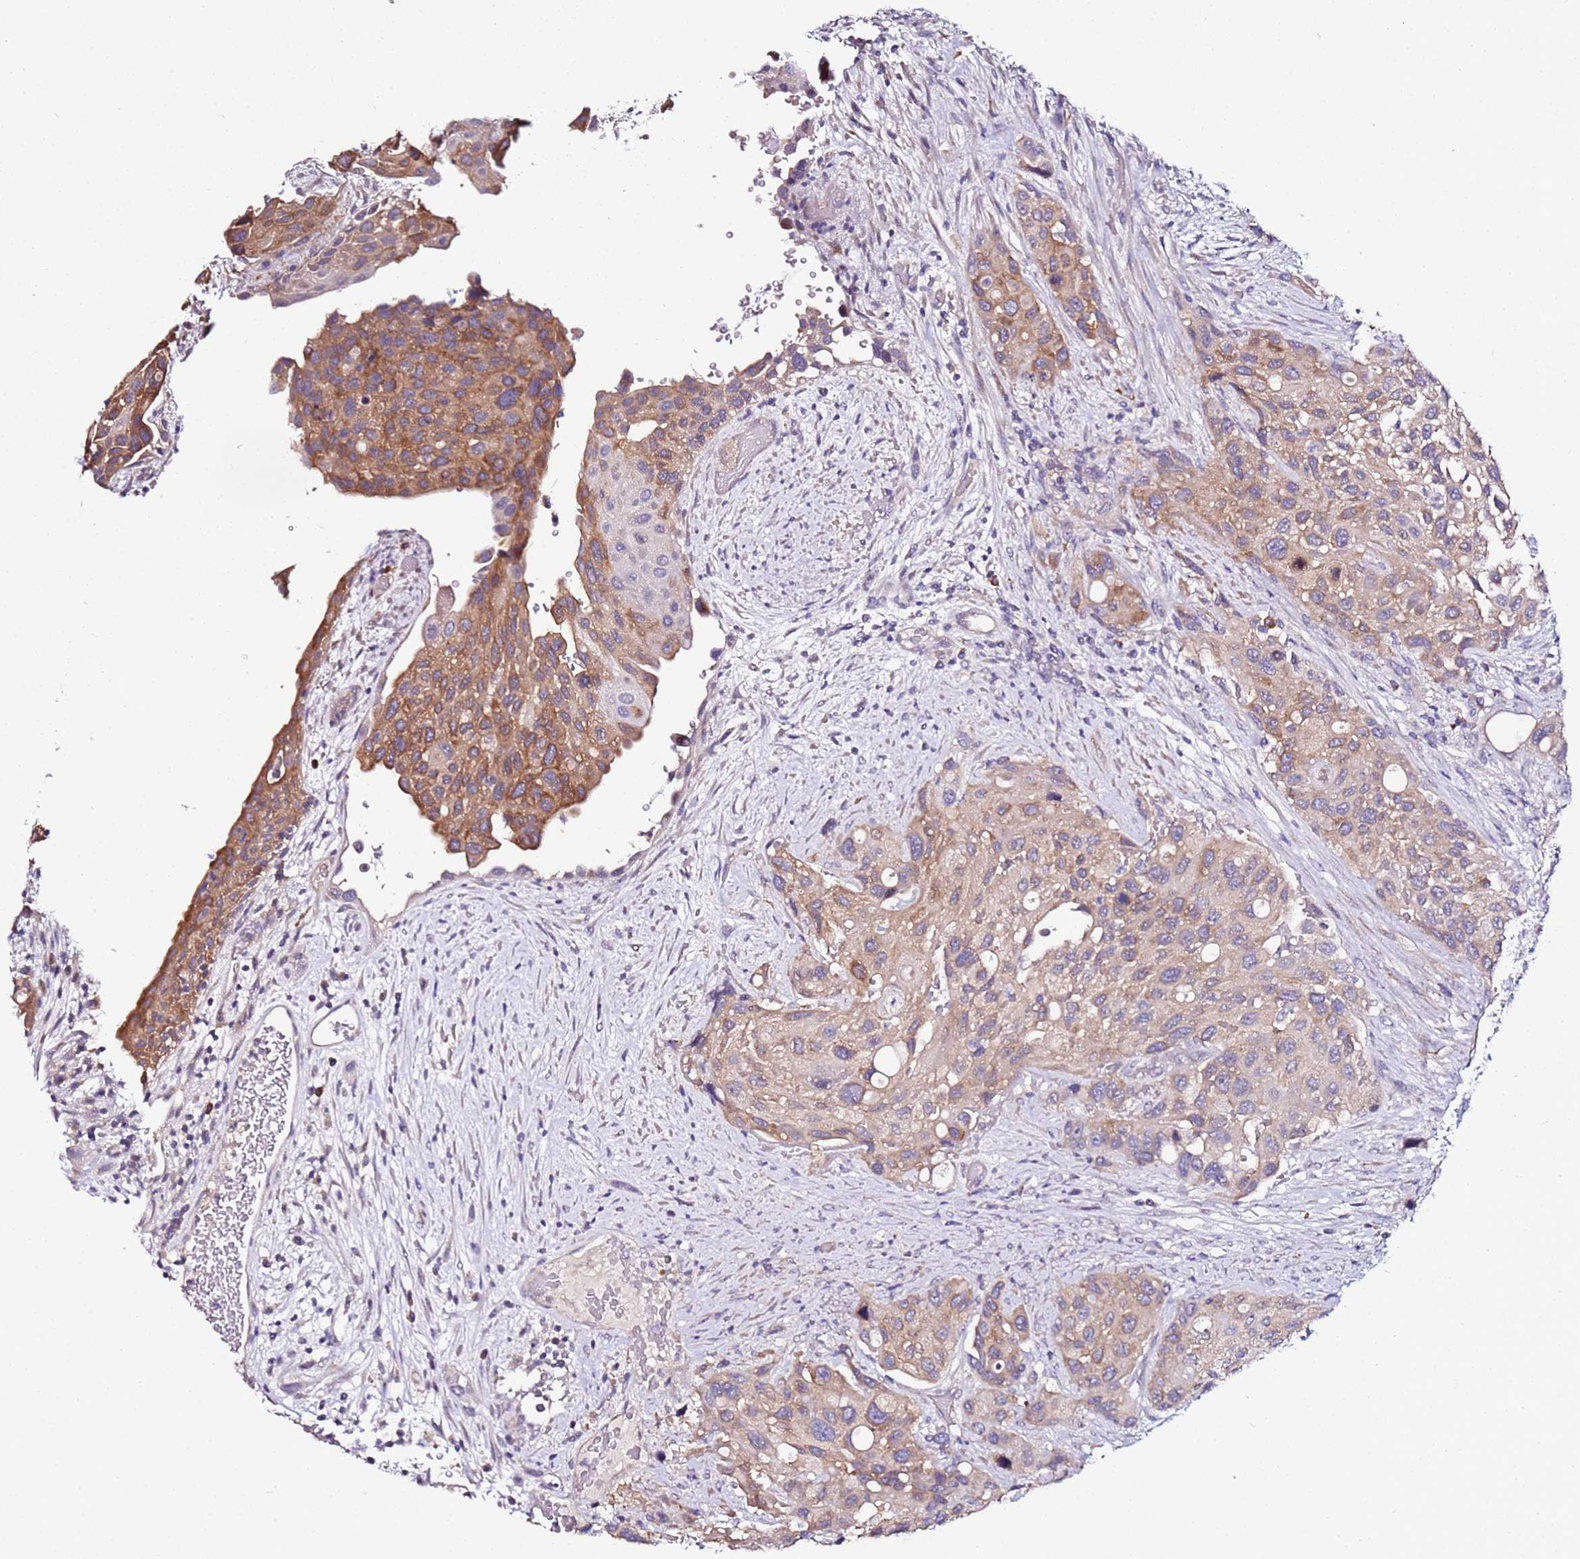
{"staining": {"intensity": "moderate", "quantity": "25%-75%", "location": "cytoplasmic/membranous"}, "tissue": "urothelial cancer", "cell_type": "Tumor cells", "image_type": "cancer", "snomed": [{"axis": "morphology", "description": "Normal tissue, NOS"}, {"axis": "morphology", "description": "Urothelial carcinoma, High grade"}, {"axis": "topography", "description": "Vascular tissue"}, {"axis": "topography", "description": "Urinary bladder"}], "caption": "Immunohistochemistry (IHC) (DAB) staining of urothelial cancer exhibits moderate cytoplasmic/membranous protein expression in approximately 25%-75% of tumor cells. (DAB IHC with brightfield microscopy, high magnification).", "gene": "SRRM5", "patient": {"sex": "female", "age": 56}}